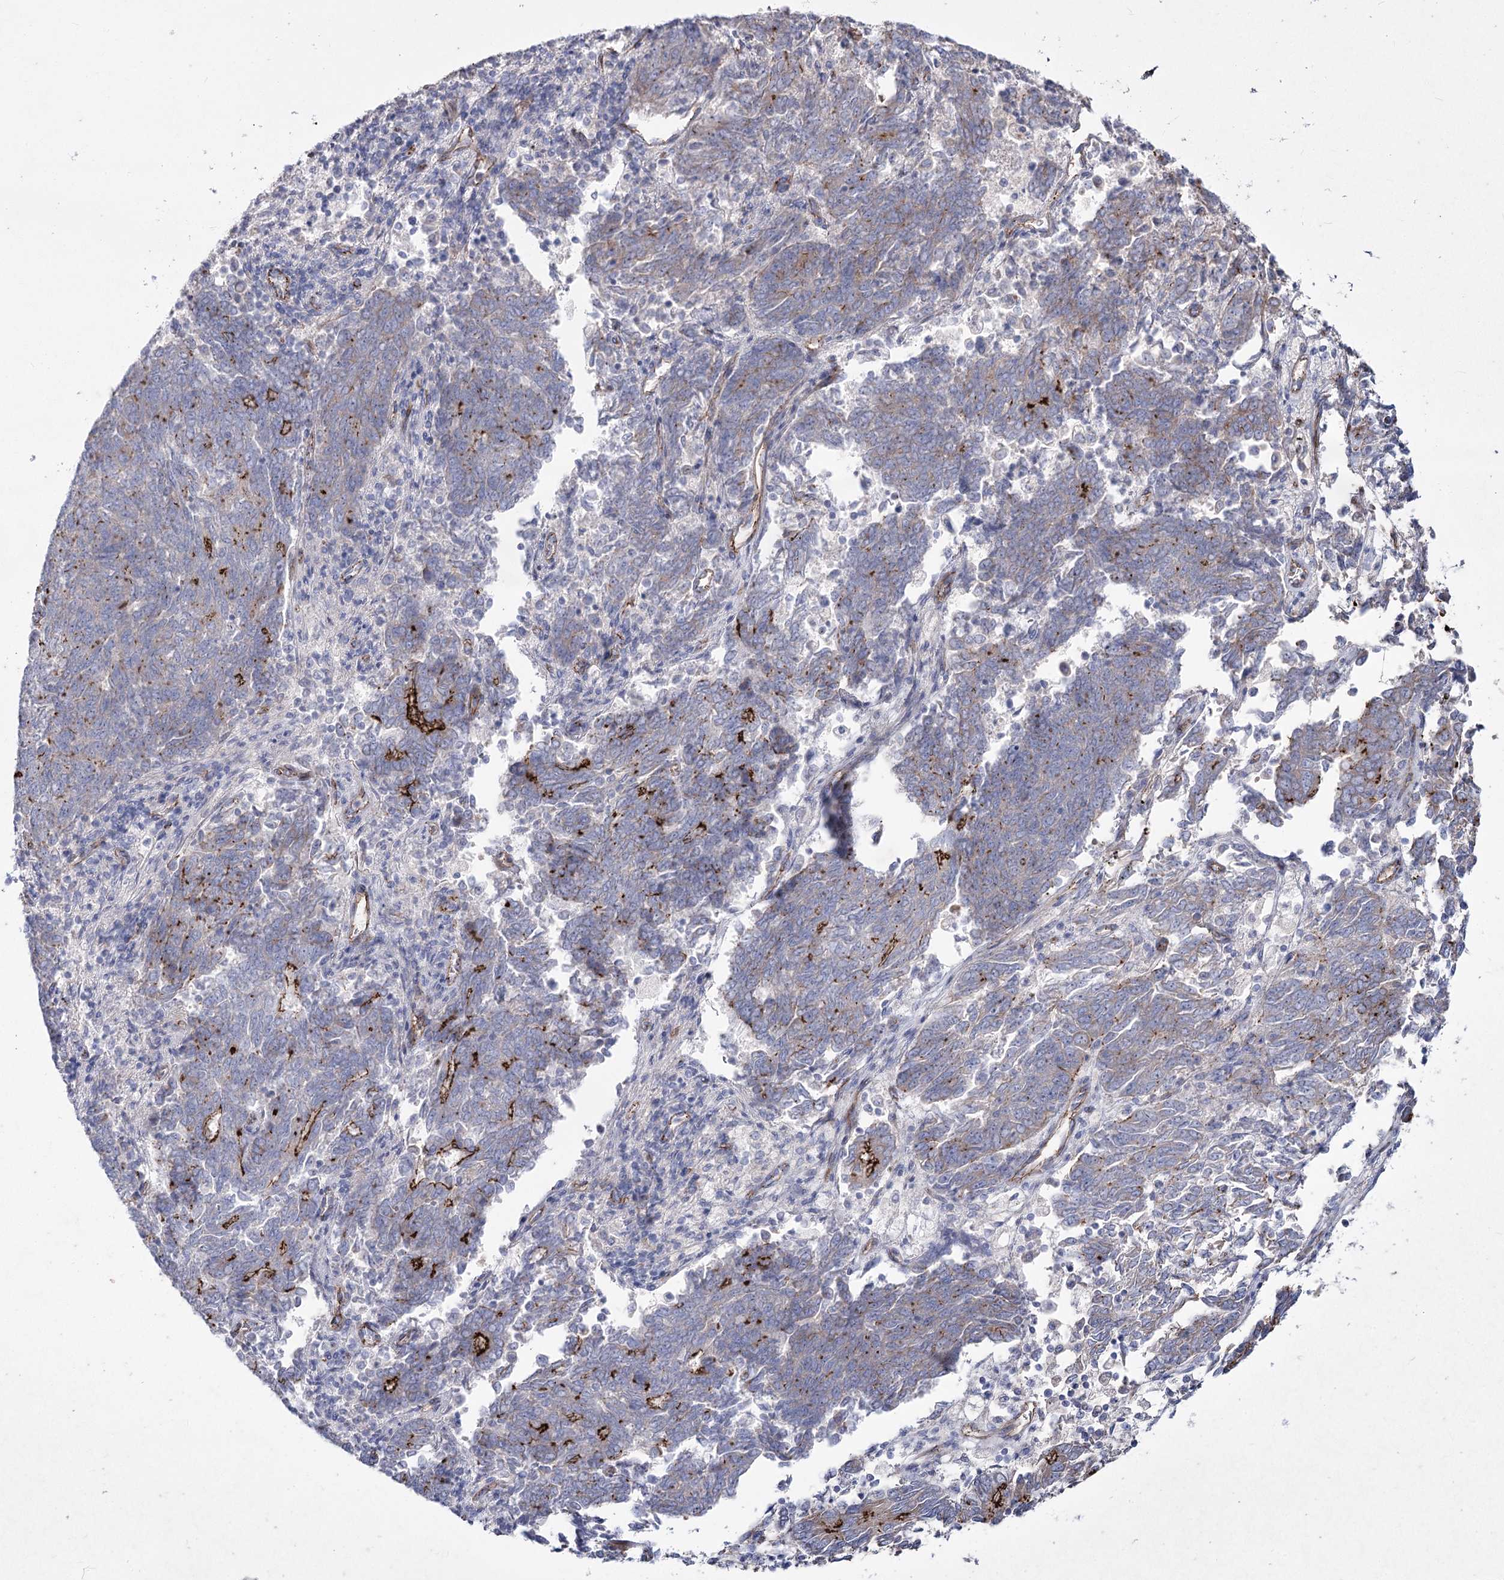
{"staining": {"intensity": "moderate", "quantity": "<25%", "location": "cytoplasmic/membranous"}, "tissue": "endometrial cancer", "cell_type": "Tumor cells", "image_type": "cancer", "snomed": [{"axis": "morphology", "description": "Adenocarcinoma, NOS"}, {"axis": "topography", "description": "Endometrium"}], "caption": "Endometrial adenocarcinoma stained for a protein (brown) shows moderate cytoplasmic/membranous positive expression in approximately <25% of tumor cells.", "gene": "LDLRAD3", "patient": {"sex": "female", "age": 80}}